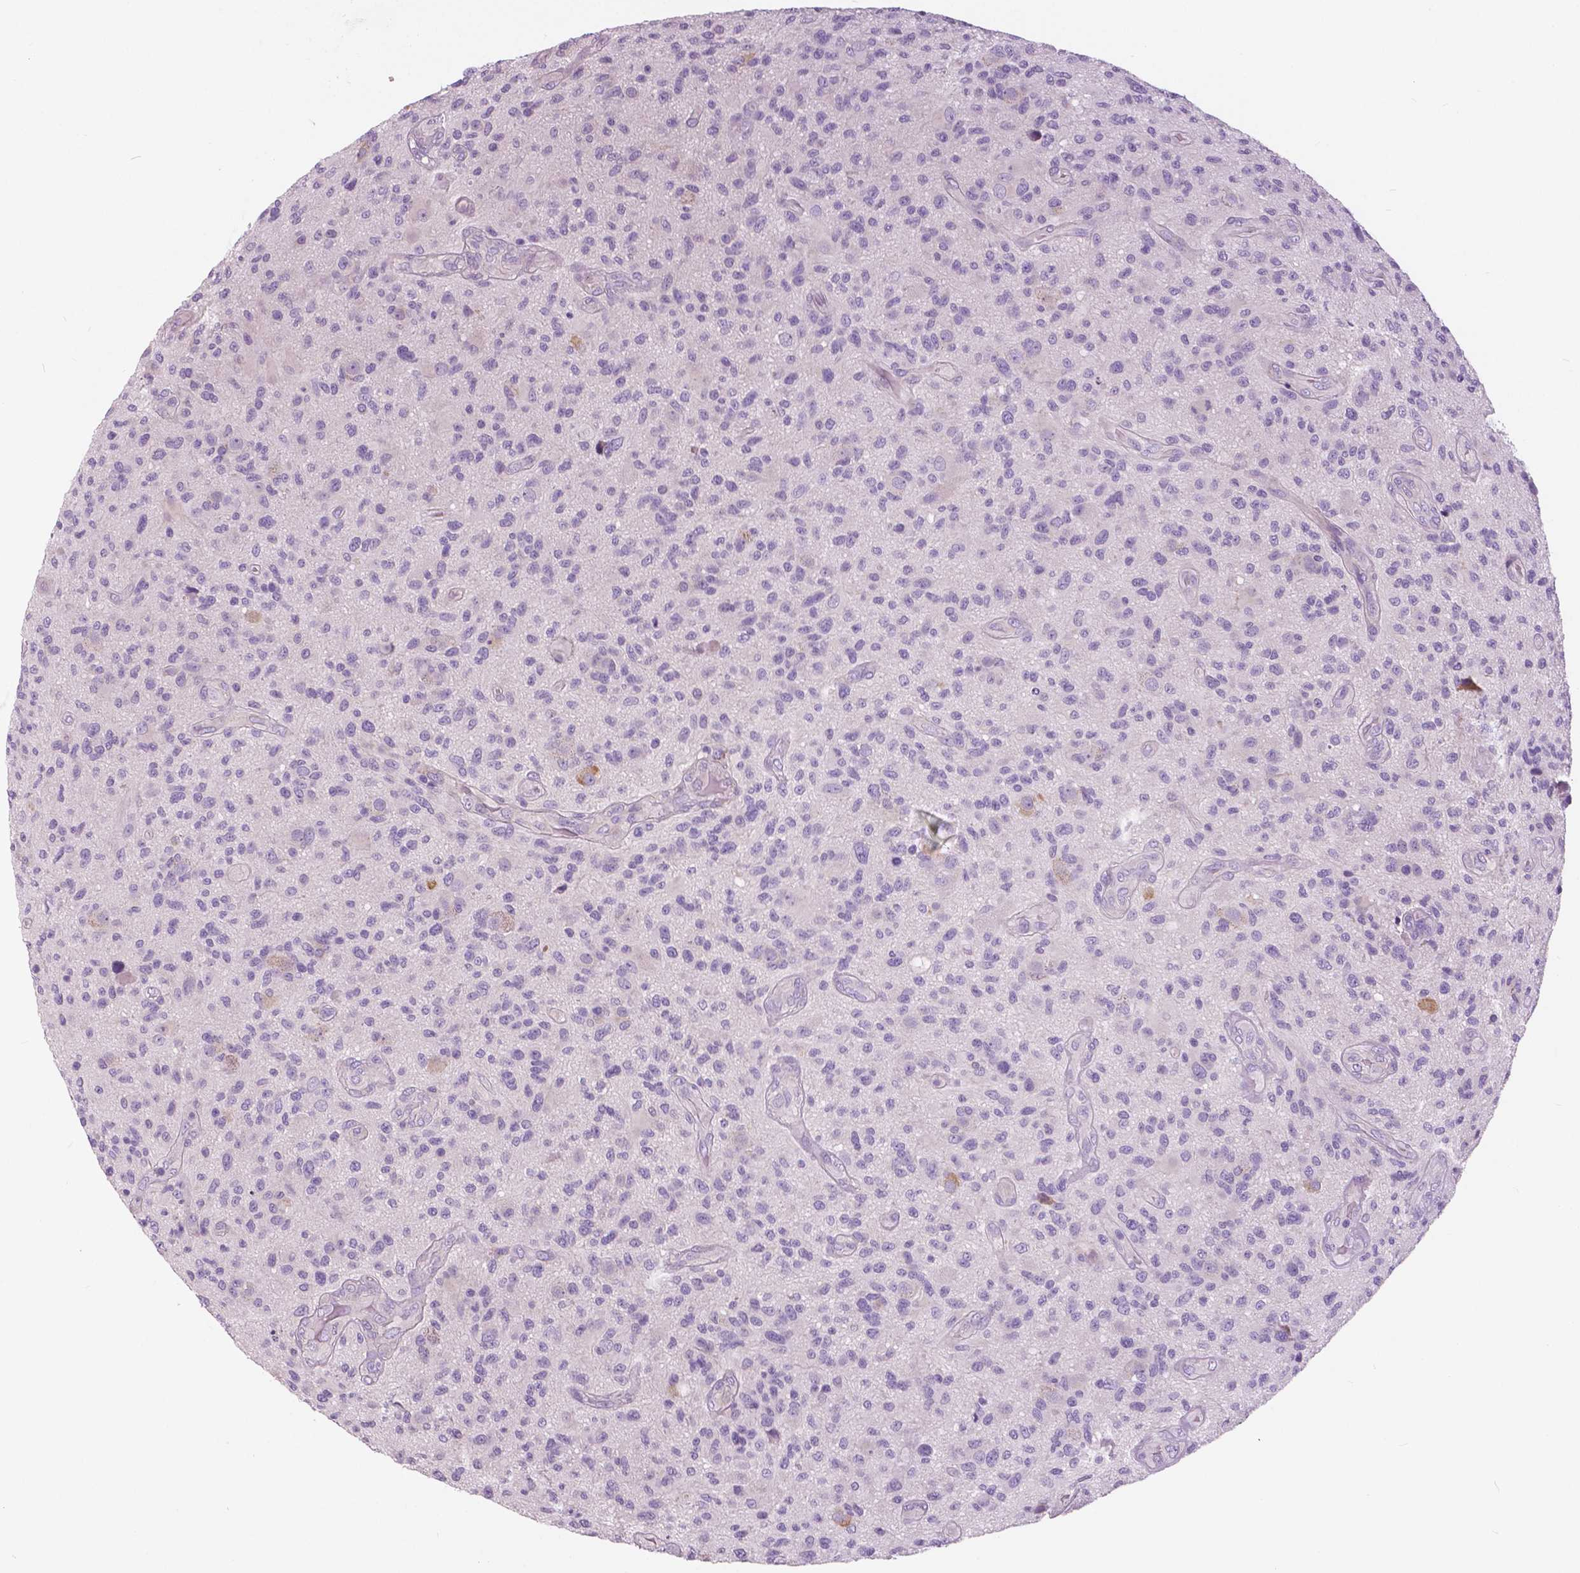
{"staining": {"intensity": "negative", "quantity": "none", "location": "none"}, "tissue": "glioma", "cell_type": "Tumor cells", "image_type": "cancer", "snomed": [{"axis": "morphology", "description": "Glioma, malignant, High grade"}, {"axis": "topography", "description": "Brain"}], "caption": "Immunohistochemistry (IHC) micrograph of human glioma stained for a protein (brown), which demonstrates no staining in tumor cells.", "gene": "SERPINI1", "patient": {"sex": "male", "age": 47}}